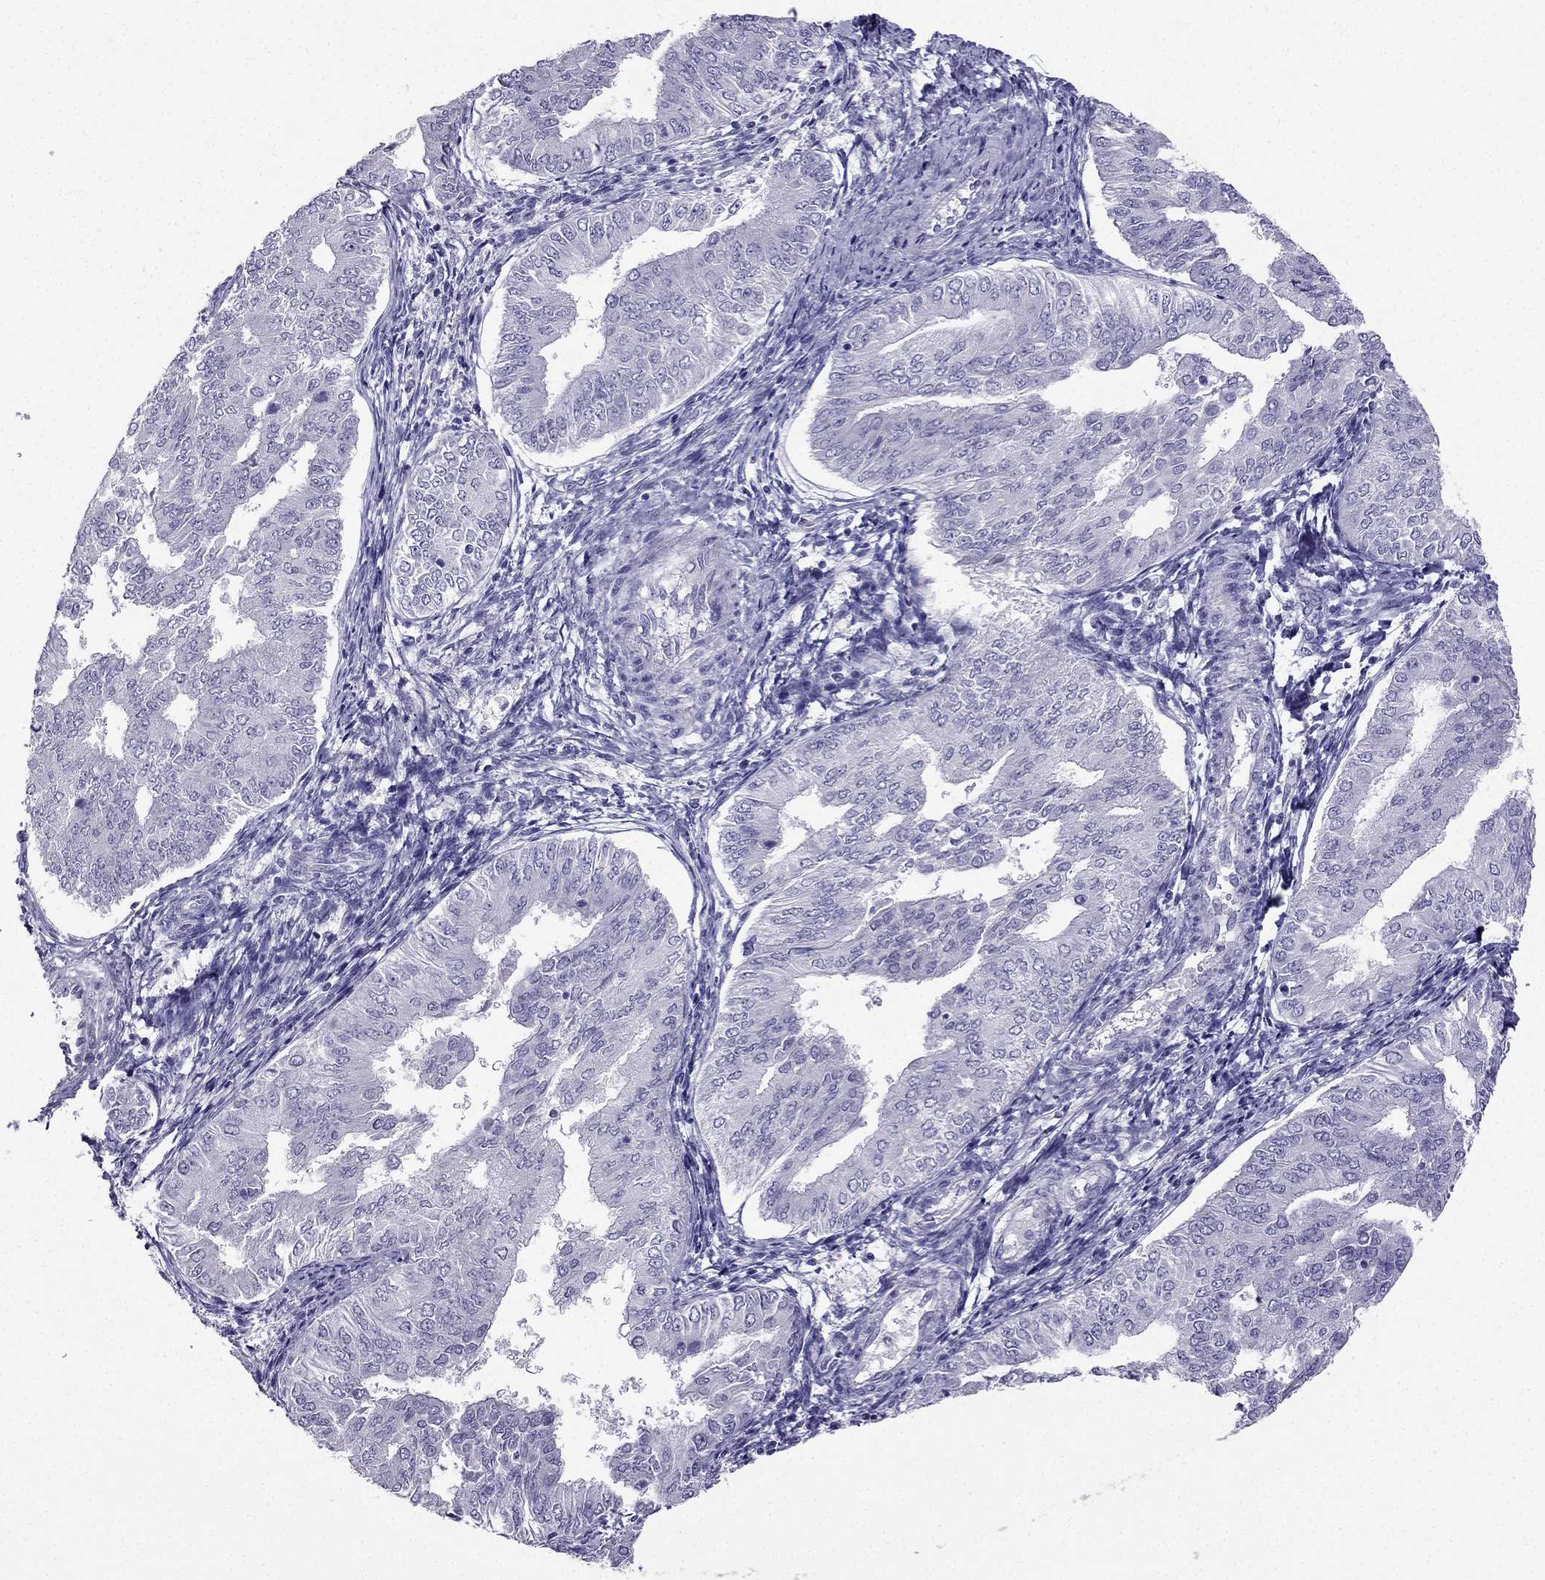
{"staining": {"intensity": "negative", "quantity": "none", "location": "none"}, "tissue": "endometrial cancer", "cell_type": "Tumor cells", "image_type": "cancer", "snomed": [{"axis": "morphology", "description": "Adenocarcinoma, NOS"}, {"axis": "topography", "description": "Endometrium"}], "caption": "Tumor cells show no significant protein positivity in adenocarcinoma (endometrial).", "gene": "KCNJ10", "patient": {"sex": "female", "age": 53}}